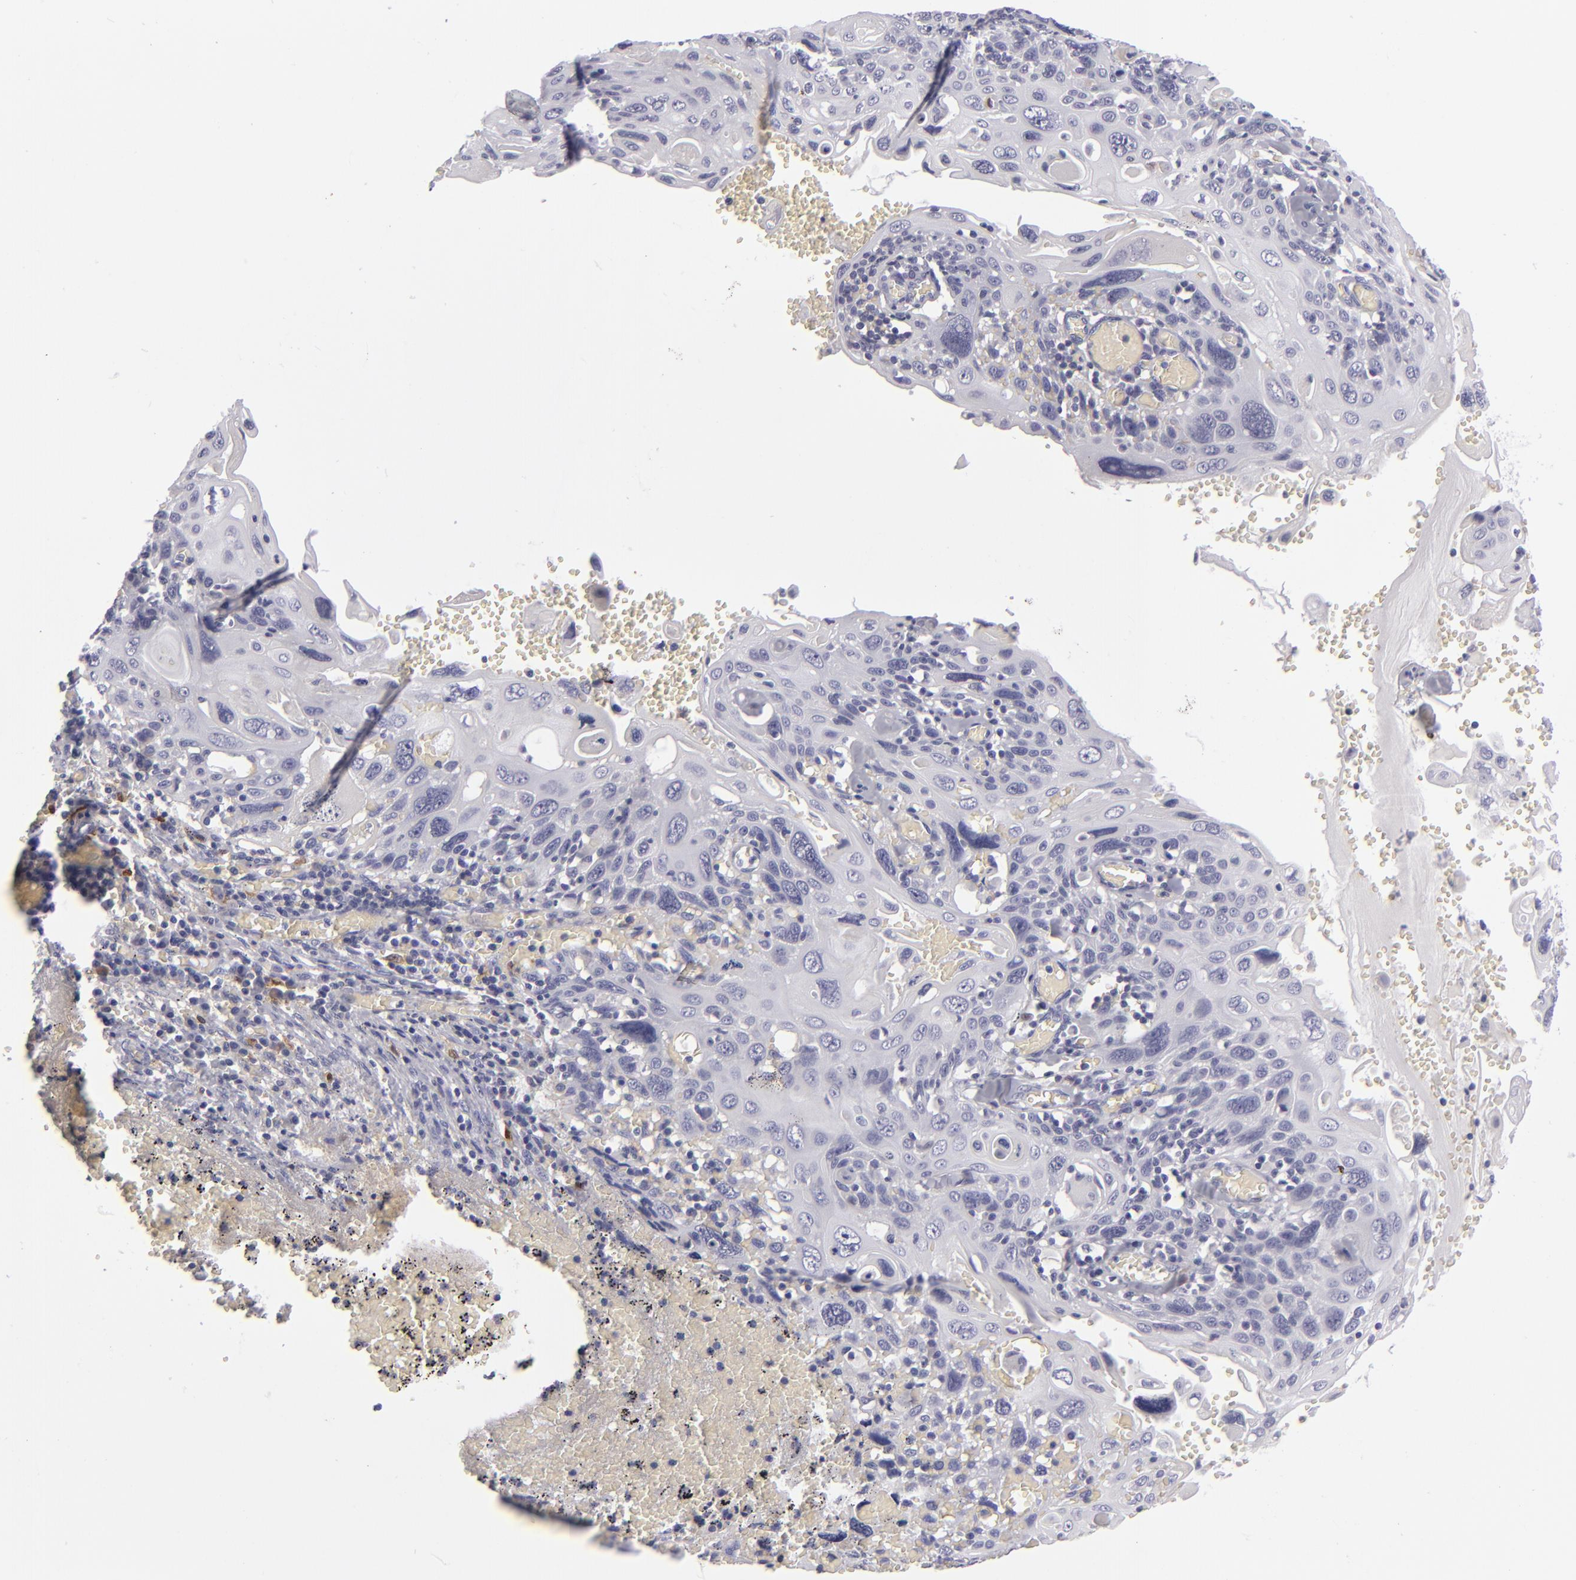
{"staining": {"intensity": "negative", "quantity": "none", "location": "none"}, "tissue": "cervical cancer", "cell_type": "Tumor cells", "image_type": "cancer", "snomed": [{"axis": "morphology", "description": "Squamous cell carcinoma, NOS"}, {"axis": "topography", "description": "Cervix"}], "caption": "Immunohistochemistry (IHC) histopathology image of neoplastic tissue: squamous cell carcinoma (cervical) stained with DAB (3,3'-diaminobenzidine) demonstrates no significant protein positivity in tumor cells.", "gene": "F13A1", "patient": {"sex": "female", "age": 54}}